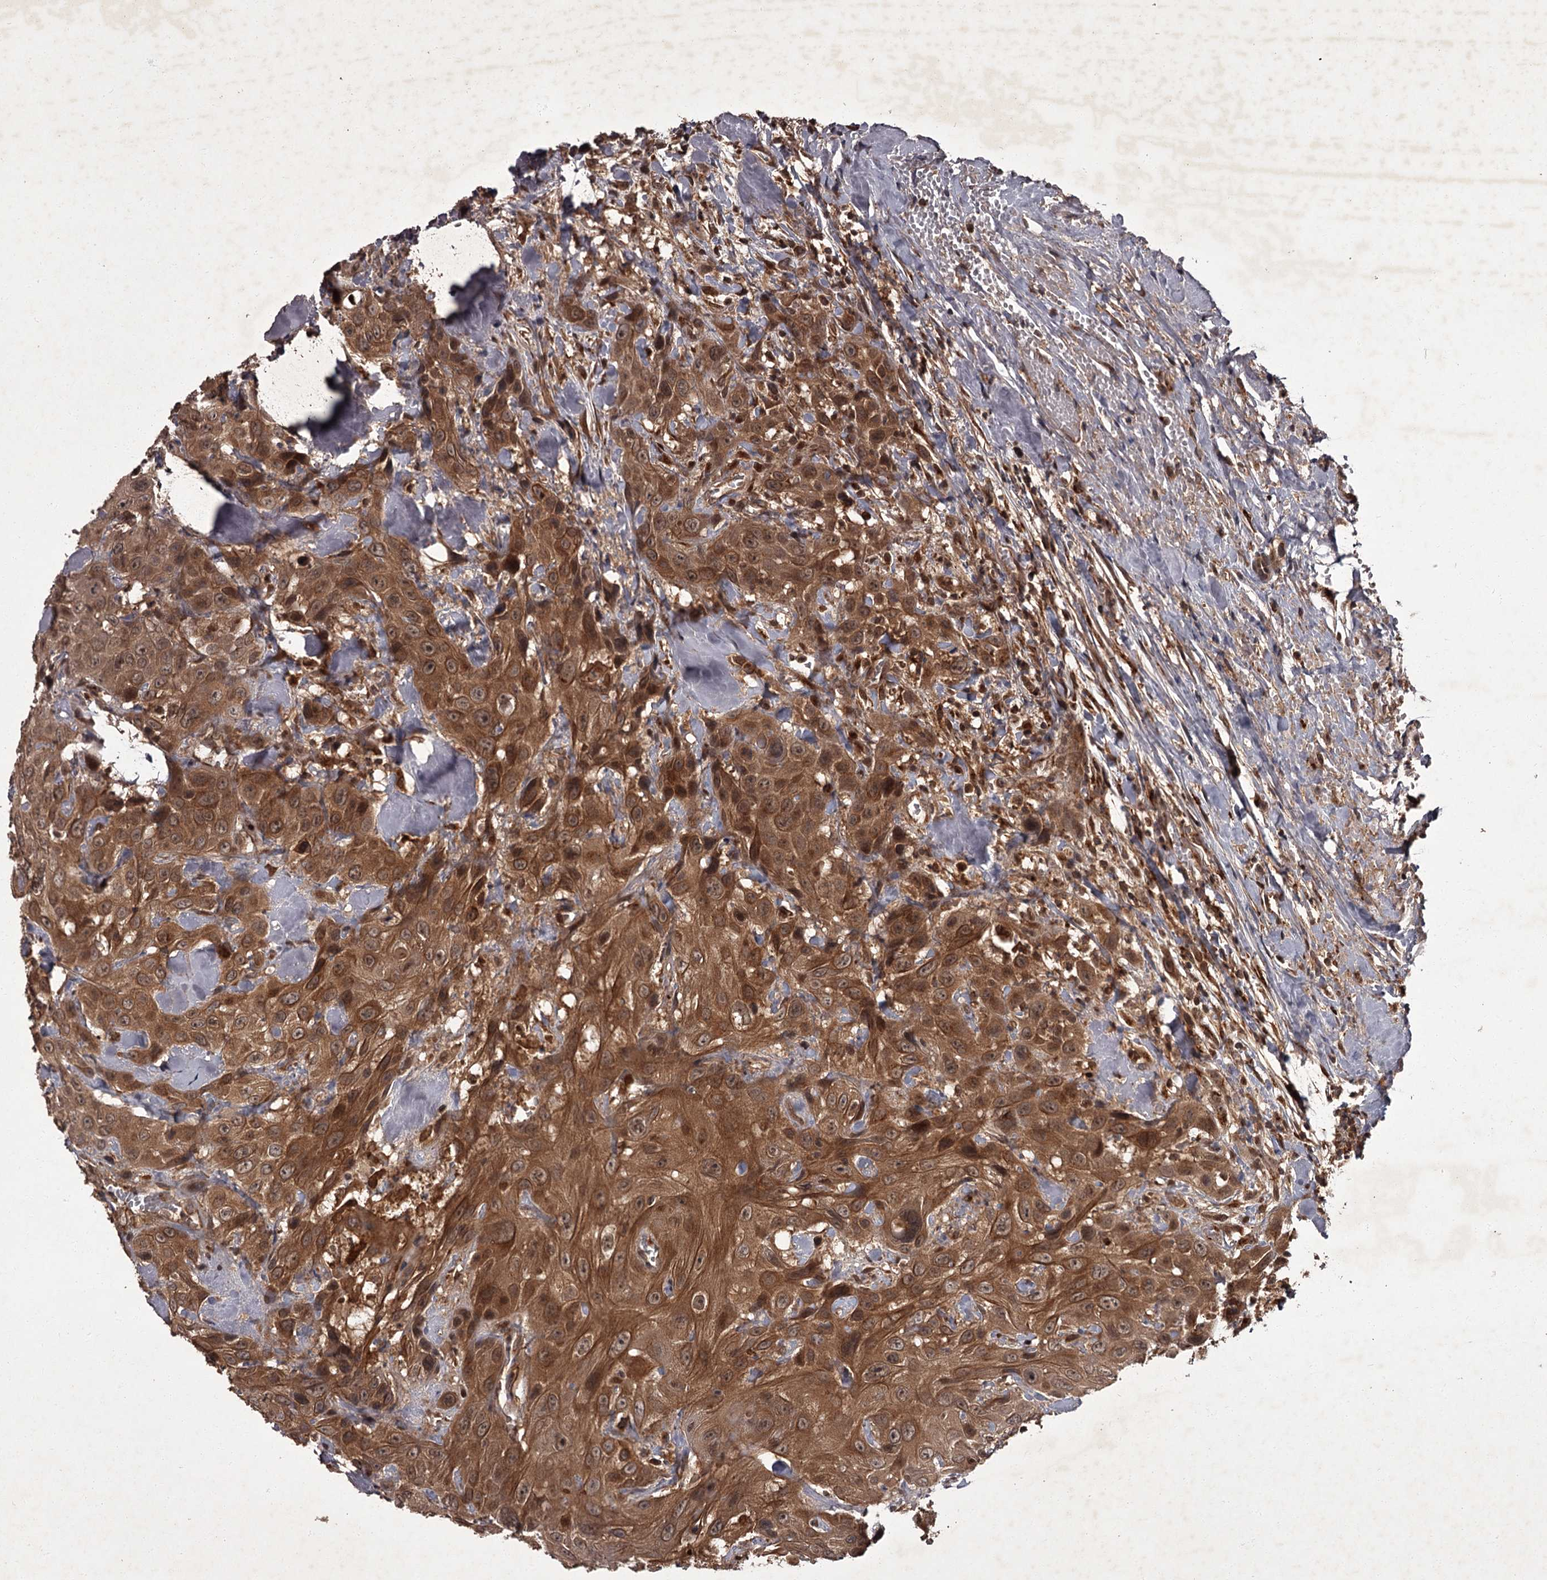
{"staining": {"intensity": "moderate", "quantity": ">75%", "location": "cytoplasmic/membranous"}, "tissue": "head and neck cancer", "cell_type": "Tumor cells", "image_type": "cancer", "snomed": [{"axis": "morphology", "description": "Squamous cell carcinoma, NOS"}, {"axis": "topography", "description": "Head-Neck"}], "caption": "Head and neck cancer (squamous cell carcinoma) tissue shows moderate cytoplasmic/membranous staining in about >75% of tumor cells (brown staining indicates protein expression, while blue staining denotes nuclei).", "gene": "TBC1D23", "patient": {"sex": "male", "age": 81}}